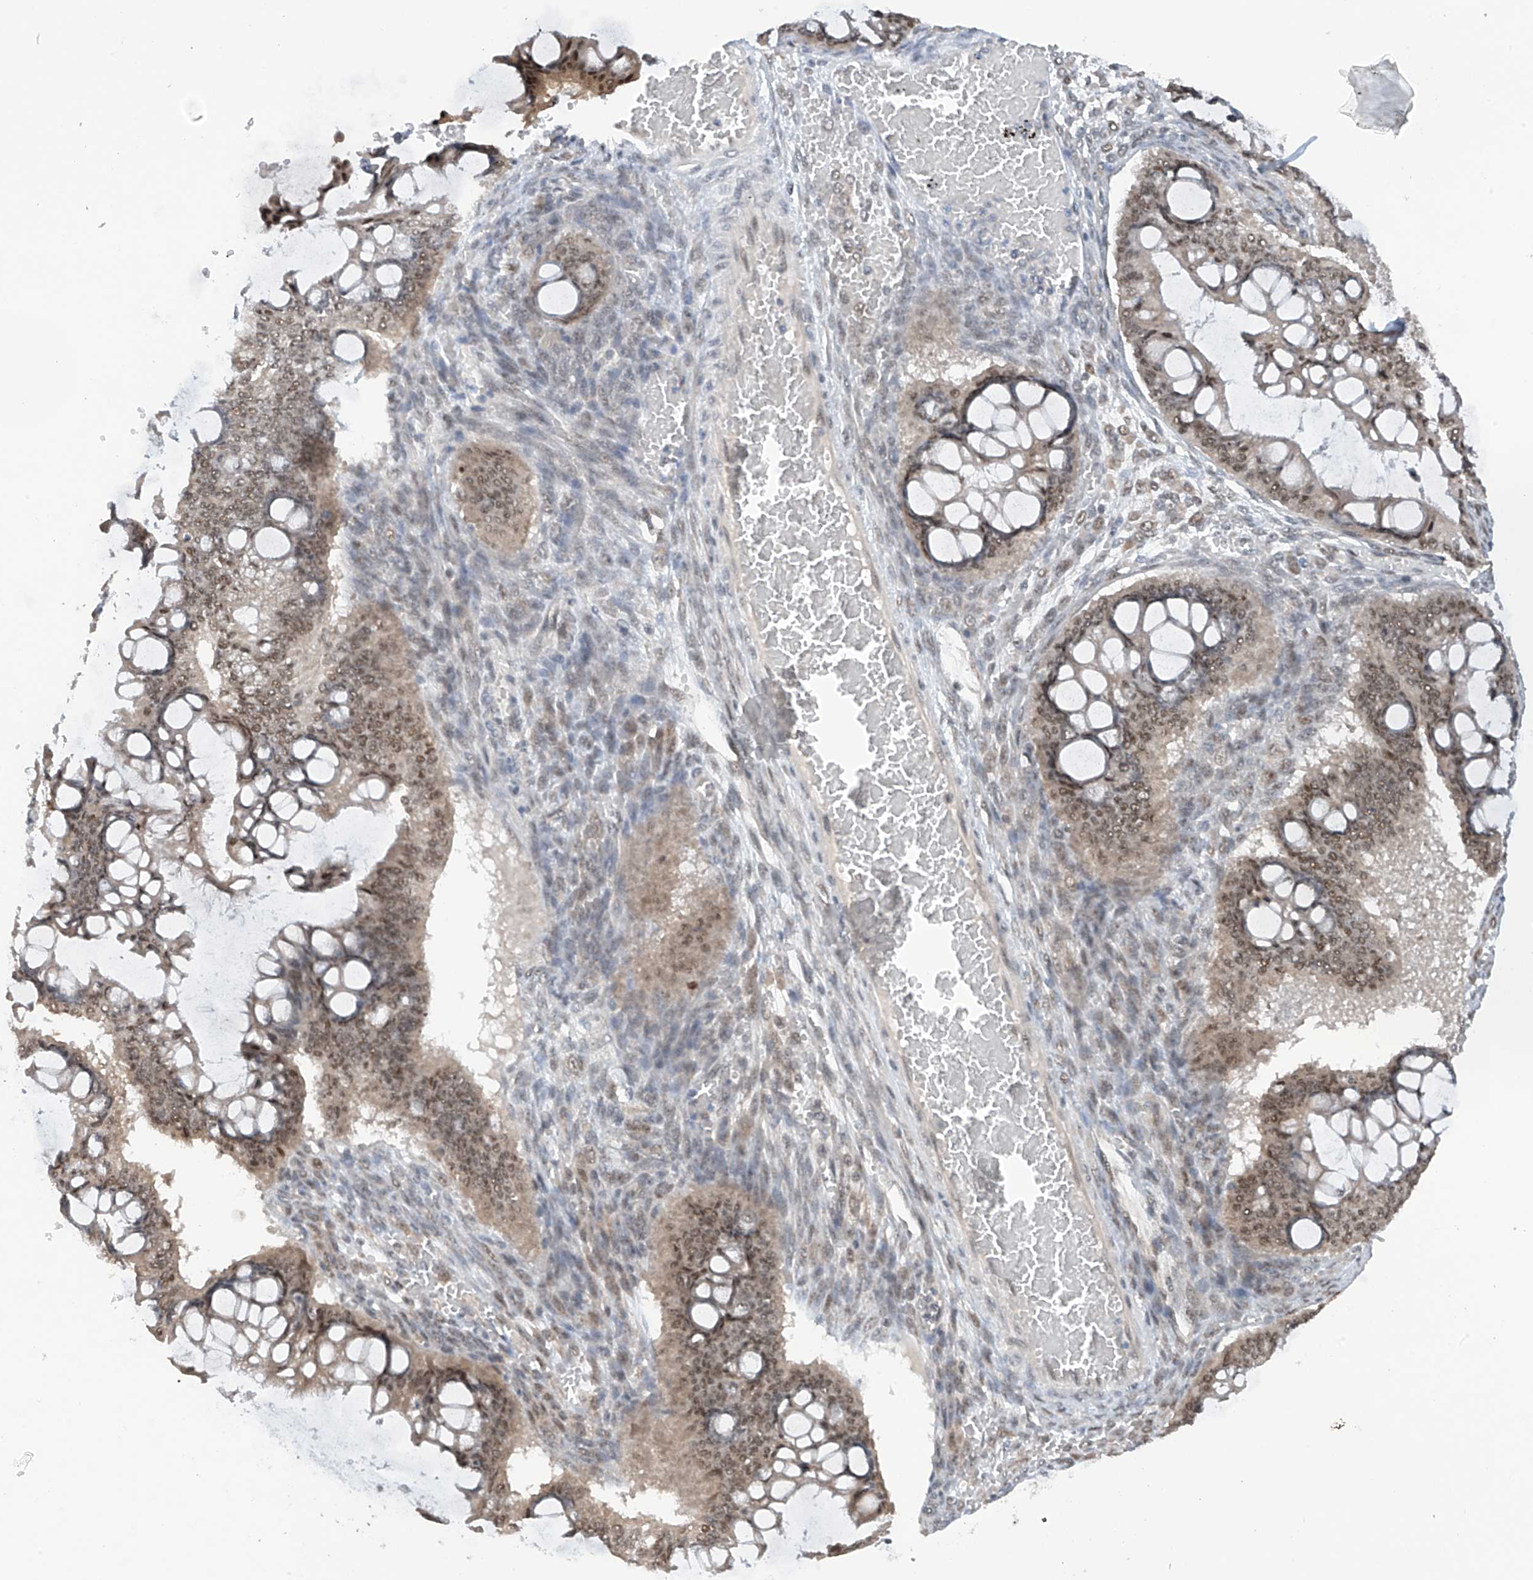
{"staining": {"intensity": "moderate", "quantity": ">75%", "location": "nuclear"}, "tissue": "ovarian cancer", "cell_type": "Tumor cells", "image_type": "cancer", "snomed": [{"axis": "morphology", "description": "Cystadenocarcinoma, mucinous, NOS"}, {"axis": "topography", "description": "Ovary"}], "caption": "Ovarian cancer (mucinous cystadenocarcinoma) stained with a brown dye displays moderate nuclear positive expression in approximately >75% of tumor cells.", "gene": "RPAIN", "patient": {"sex": "female", "age": 73}}